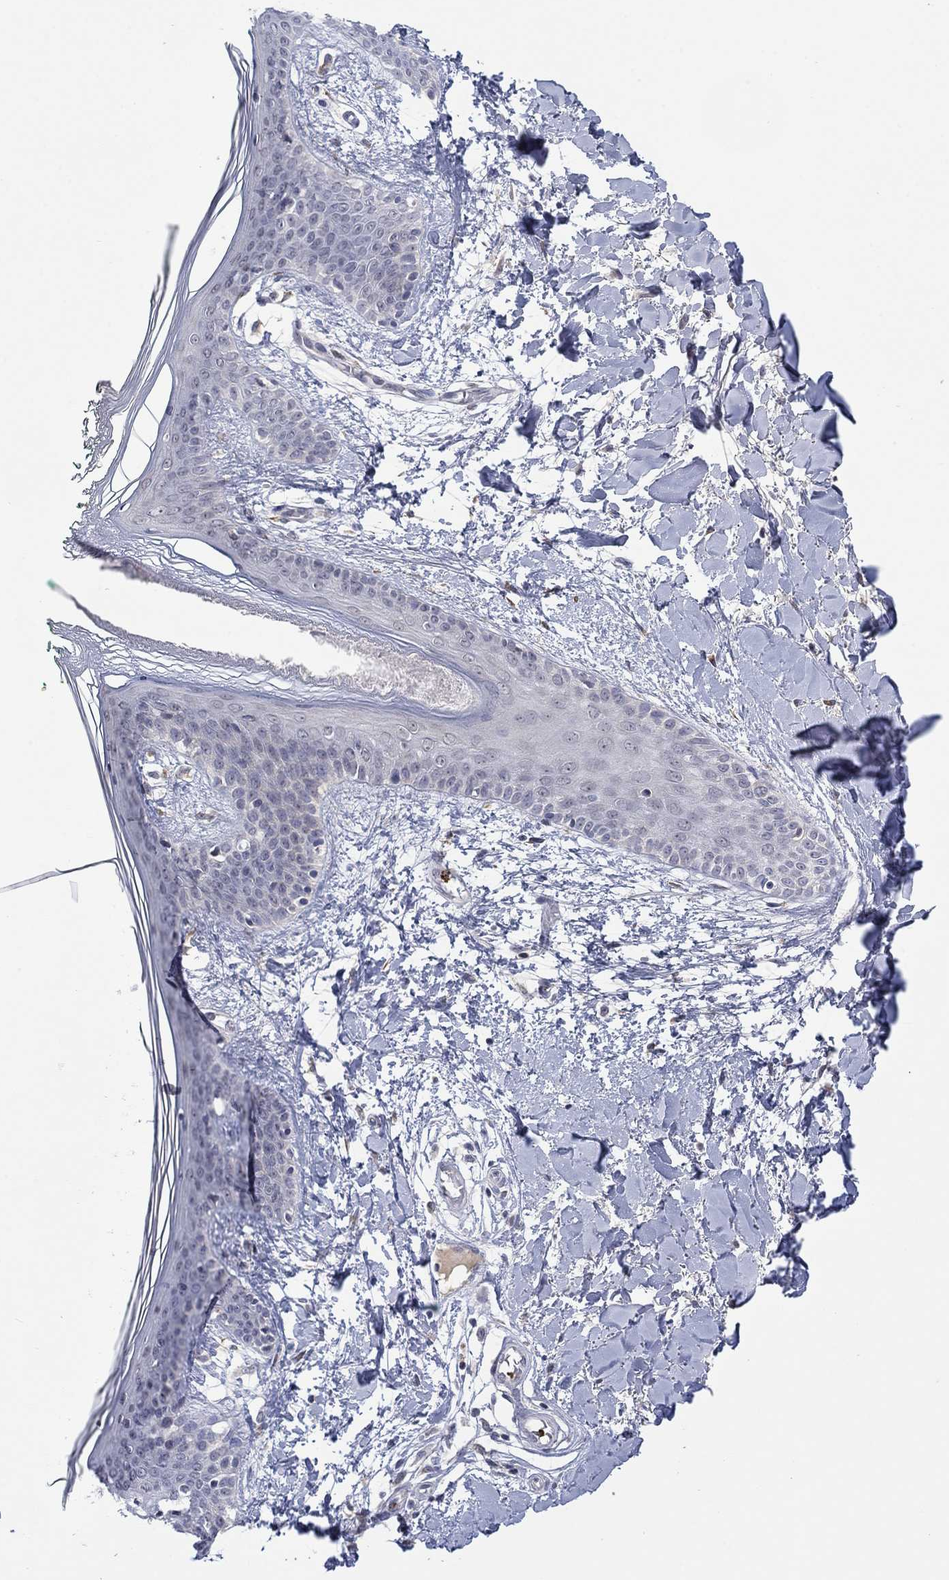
{"staining": {"intensity": "negative", "quantity": "none", "location": "none"}, "tissue": "skin", "cell_type": "Fibroblasts", "image_type": "normal", "snomed": [{"axis": "morphology", "description": "Normal tissue, NOS"}, {"axis": "topography", "description": "Skin"}], "caption": "This is a image of immunohistochemistry (IHC) staining of normal skin, which shows no expression in fibroblasts.", "gene": "MTRFR", "patient": {"sex": "female", "age": 34}}